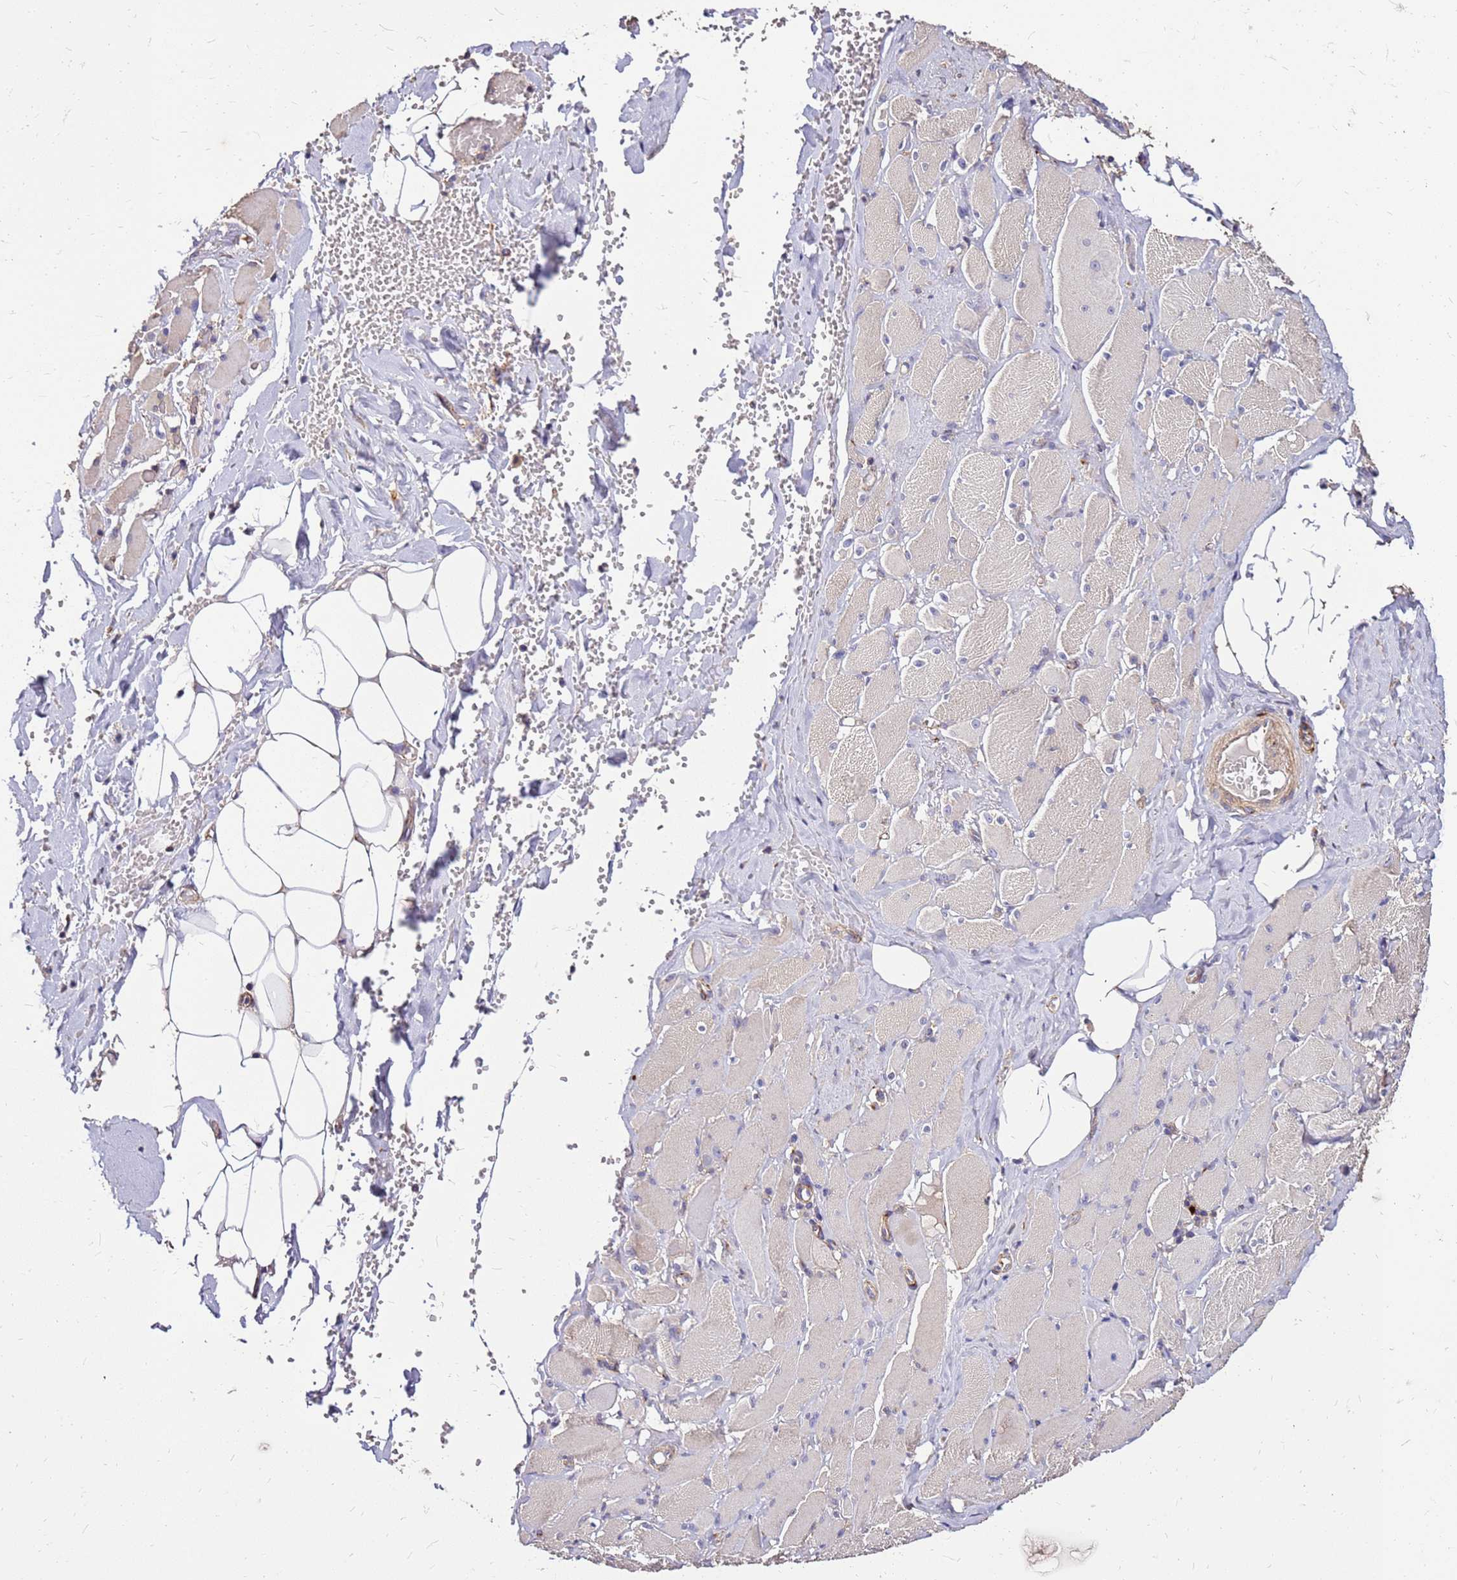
{"staining": {"intensity": "weak", "quantity": "<25%", "location": "cytoplasmic/membranous"}, "tissue": "skeletal muscle", "cell_type": "Myocytes", "image_type": "normal", "snomed": [{"axis": "morphology", "description": "Normal tissue, NOS"}, {"axis": "morphology", "description": "Basal cell carcinoma"}, {"axis": "topography", "description": "Skeletal muscle"}], "caption": "Immunohistochemistry of unremarkable human skeletal muscle displays no positivity in myocytes.", "gene": "EXD3", "patient": {"sex": "female", "age": 64}}